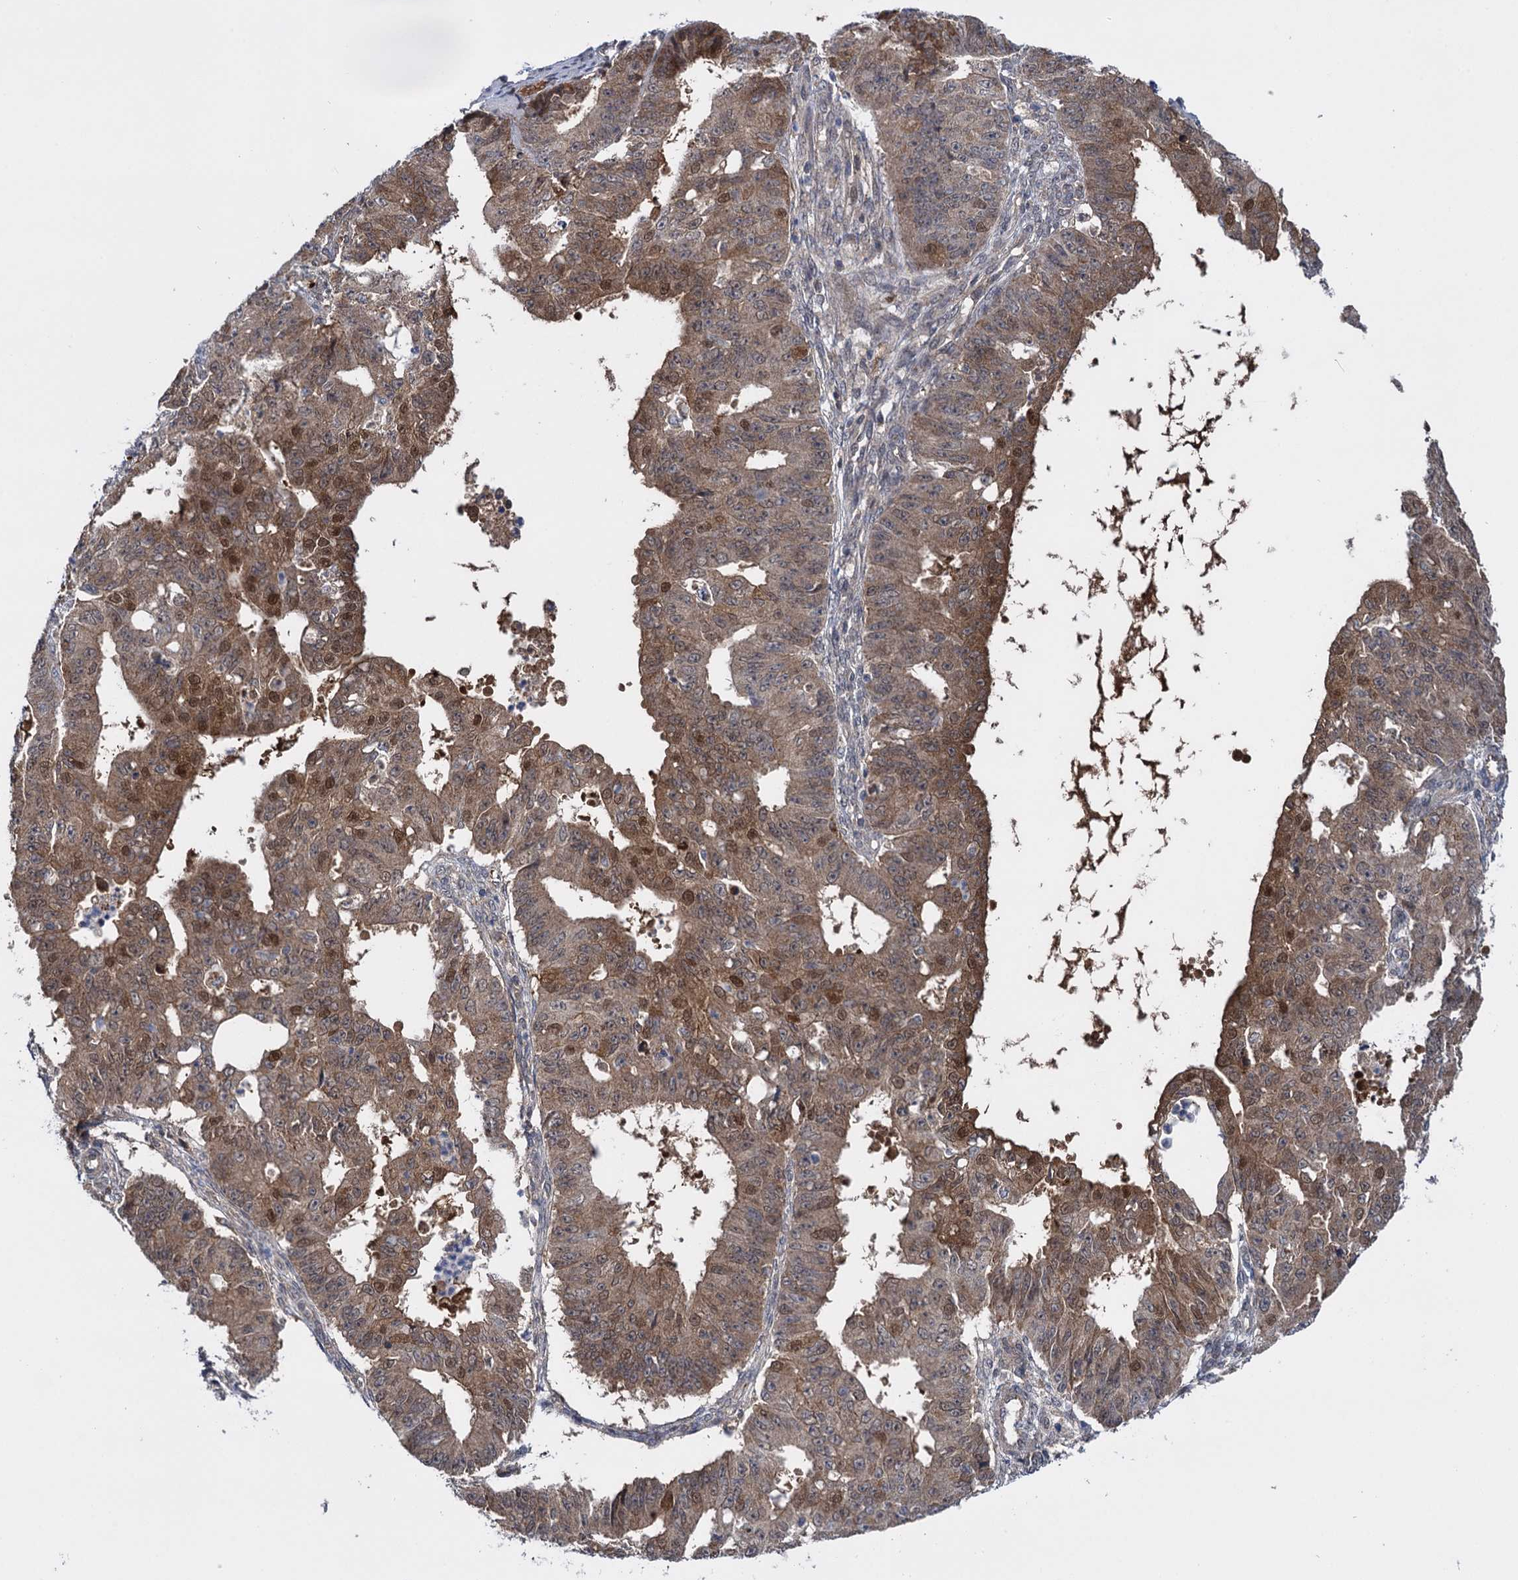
{"staining": {"intensity": "moderate", "quantity": "25%-75%", "location": "cytoplasmic/membranous,nuclear"}, "tissue": "ovarian cancer", "cell_type": "Tumor cells", "image_type": "cancer", "snomed": [{"axis": "morphology", "description": "Carcinoma, endometroid"}, {"axis": "topography", "description": "Appendix"}, {"axis": "topography", "description": "Ovary"}], "caption": "Ovarian cancer stained for a protein (brown) reveals moderate cytoplasmic/membranous and nuclear positive staining in approximately 25%-75% of tumor cells.", "gene": "GLO1", "patient": {"sex": "female", "age": 42}}